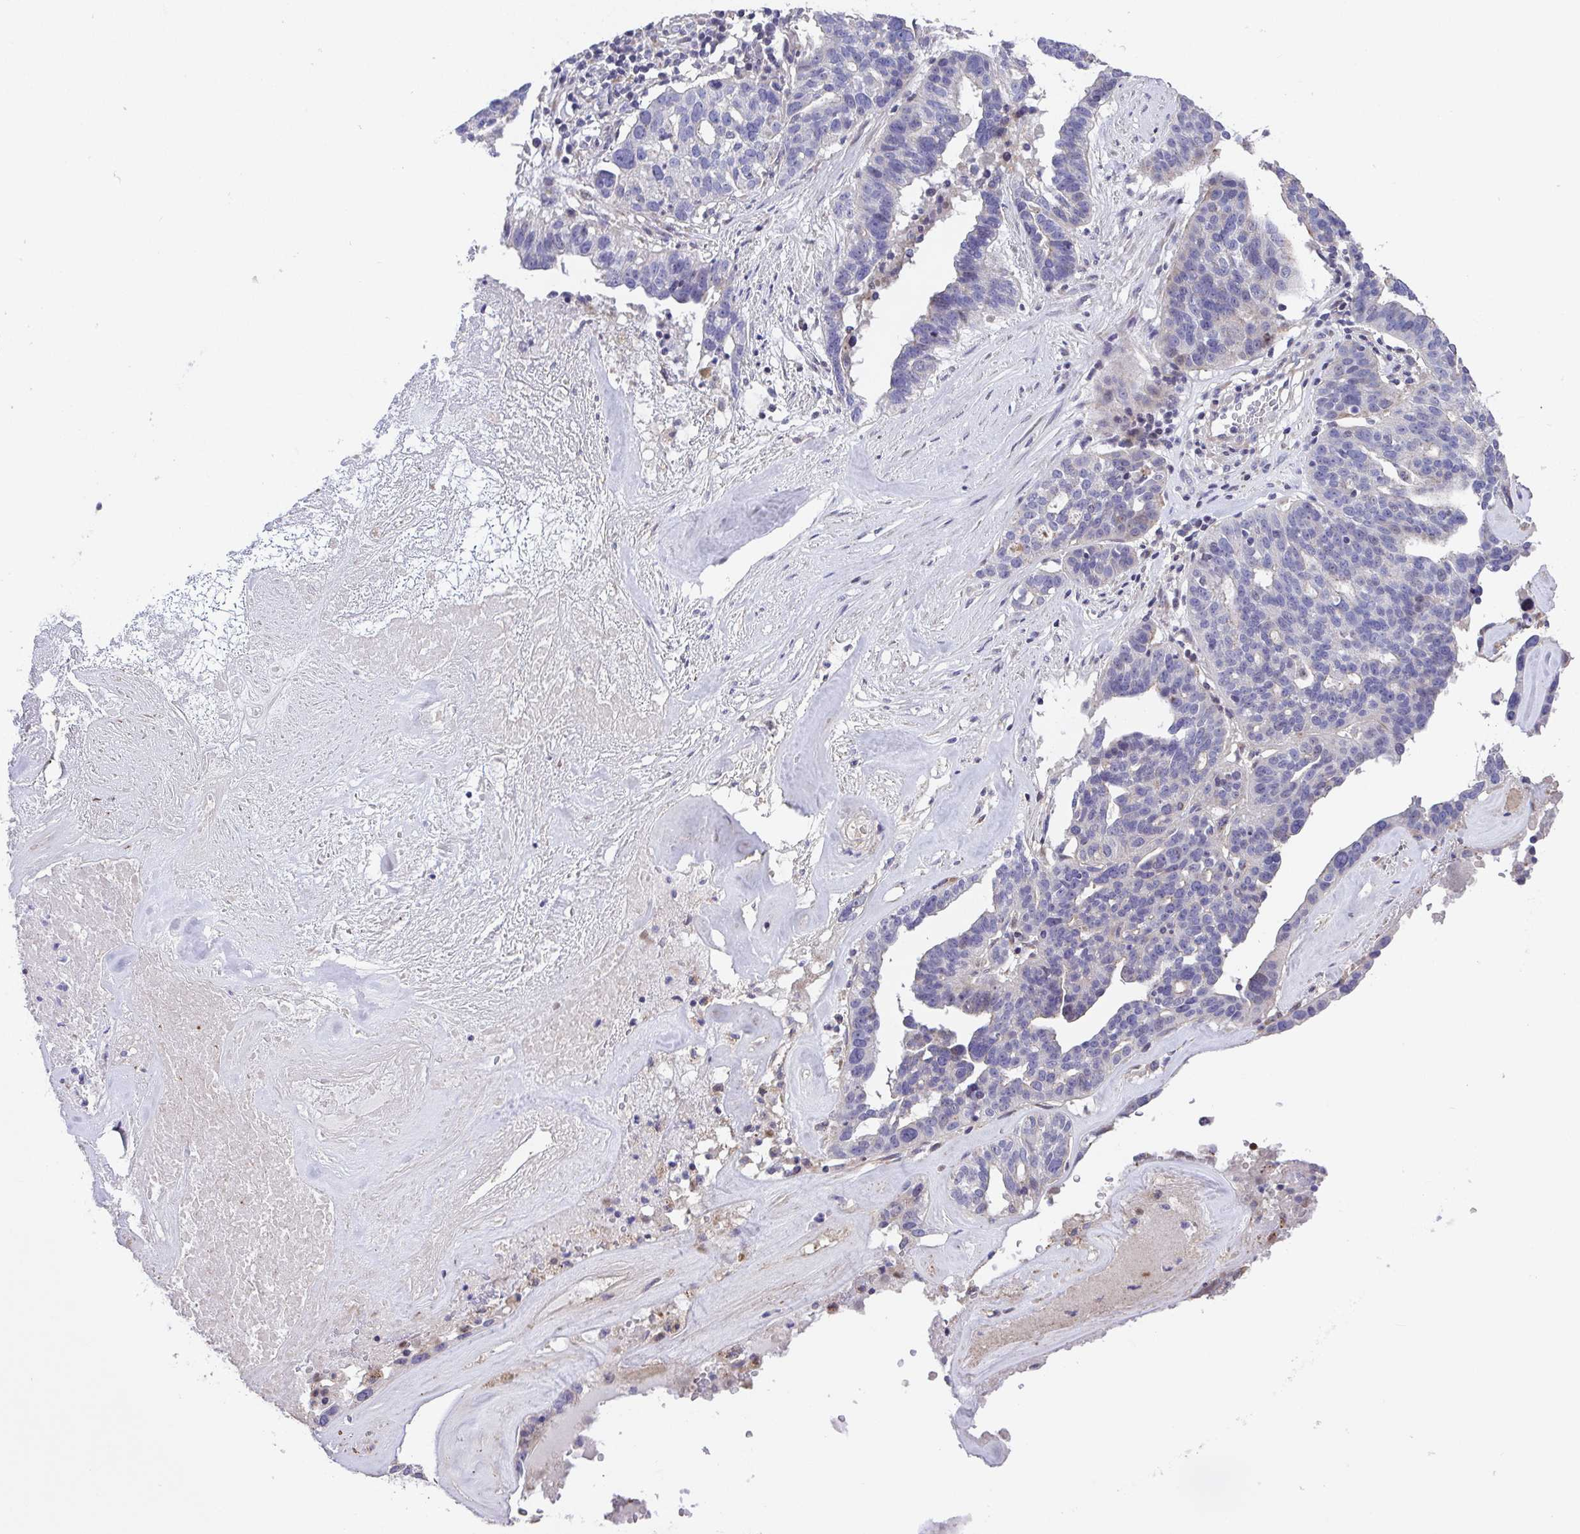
{"staining": {"intensity": "negative", "quantity": "none", "location": "none"}, "tissue": "ovarian cancer", "cell_type": "Tumor cells", "image_type": "cancer", "snomed": [{"axis": "morphology", "description": "Cystadenocarcinoma, serous, NOS"}, {"axis": "topography", "description": "Ovary"}], "caption": "Serous cystadenocarcinoma (ovarian) stained for a protein using immunohistochemistry exhibits no staining tumor cells.", "gene": "RUNDC3B", "patient": {"sex": "female", "age": 59}}